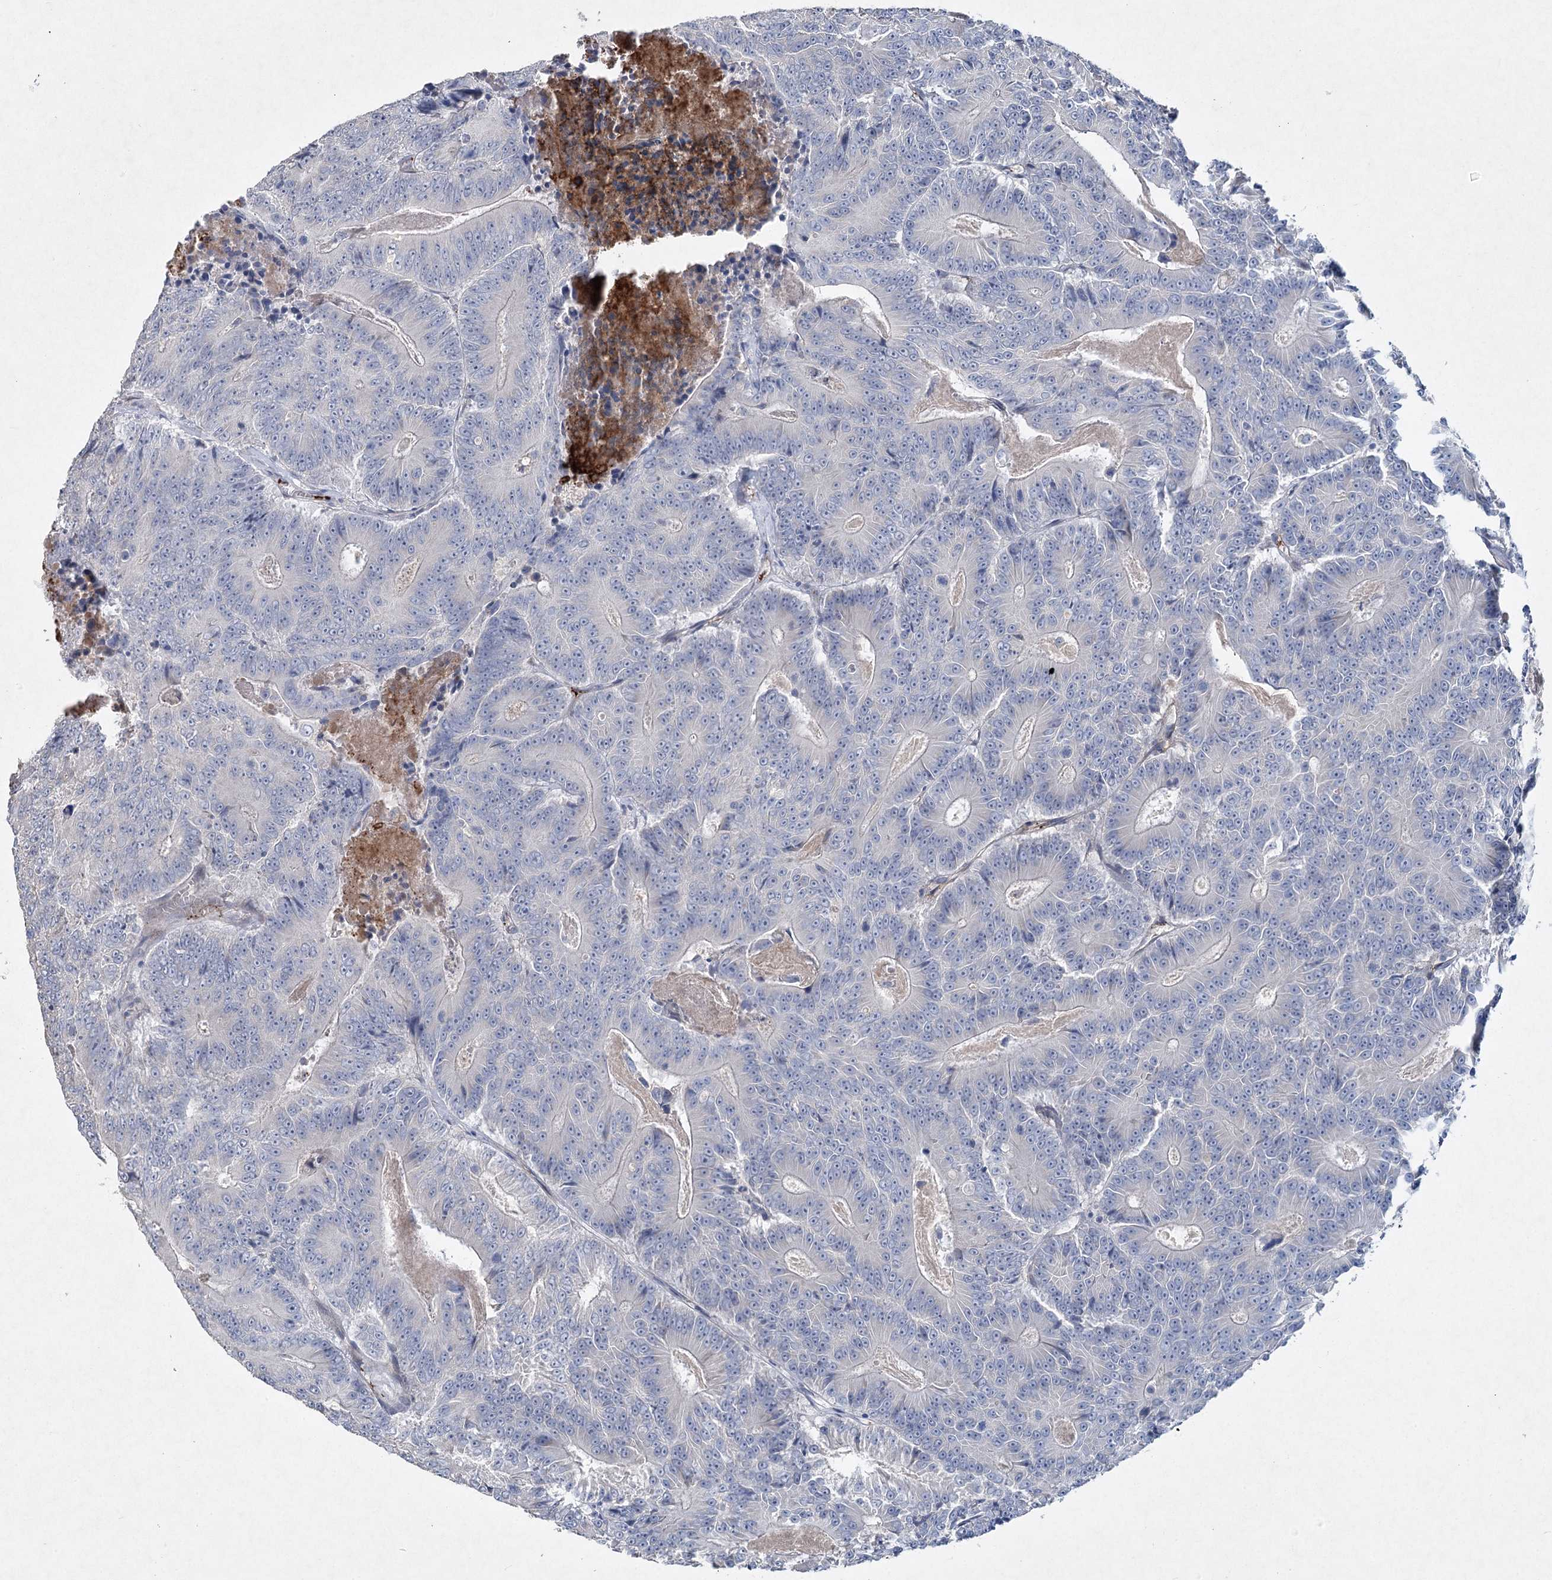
{"staining": {"intensity": "negative", "quantity": "none", "location": "none"}, "tissue": "colorectal cancer", "cell_type": "Tumor cells", "image_type": "cancer", "snomed": [{"axis": "morphology", "description": "Adenocarcinoma, NOS"}, {"axis": "topography", "description": "Colon"}], "caption": "There is no significant expression in tumor cells of colorectal cancer (adenocarcinoma). The staining is performed using DAB (3,3'-diaminobenzidine) brown chromogen with nuclei counter-stained in using hematoxylin.", "gene": "RFX6", "patient": {"sex": "male", "age": 83}}